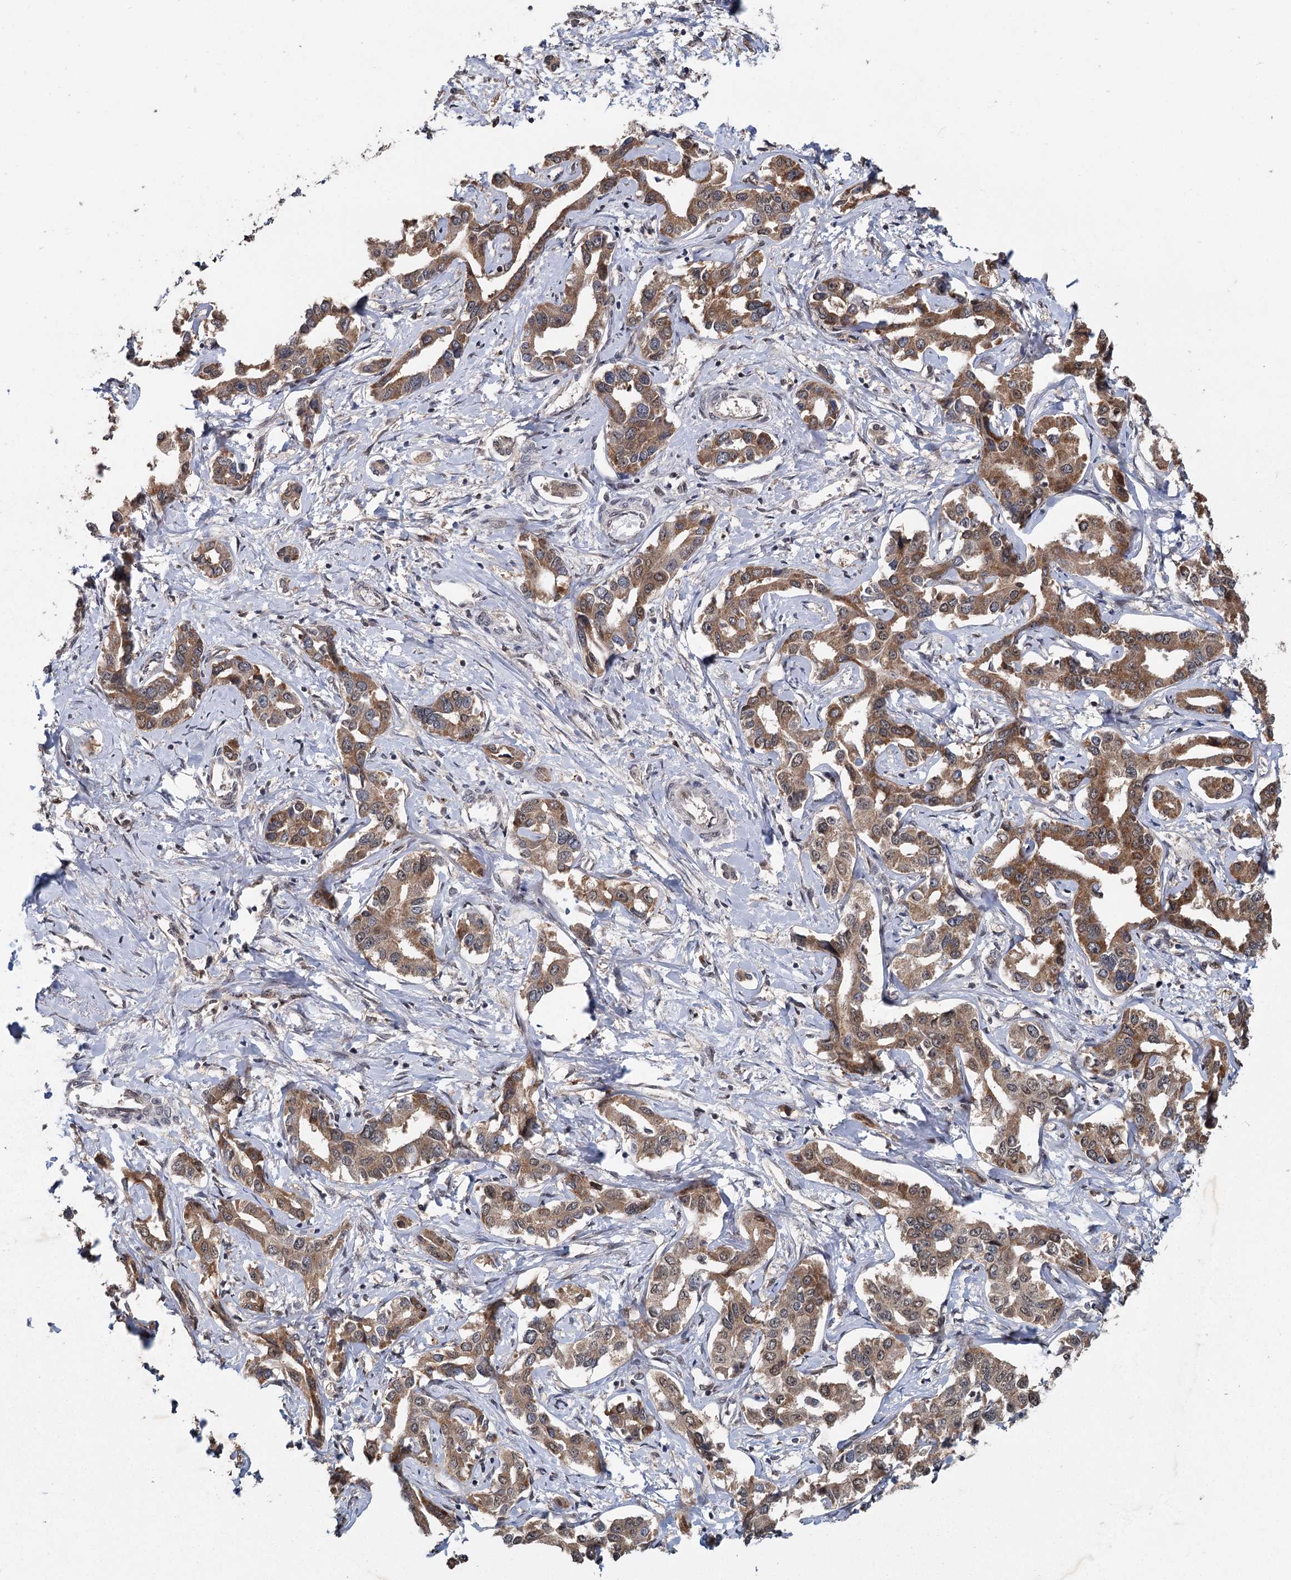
{"staining": {"intensity": "moderate", "quantity": ">75%", "location": "cytoplasmic/membranous"}, "tissue": "liver cancer", "cell_type": "Tumor cells", "image_type": "cancer", "snomed": [{"axis": "morphology", "description": "Cholangiocarcinoma"}, {"axis": "topography", "description": "Liver"}], "caption": "About >75% of tumor cells in cholangiocarcinoma (liver) display moderate cytoplasmic/membranous protein positivity as visualized by brown immunohistochemical staining.", "gene": "MYG1", "patient": {"sex": "male", "age": 59}}